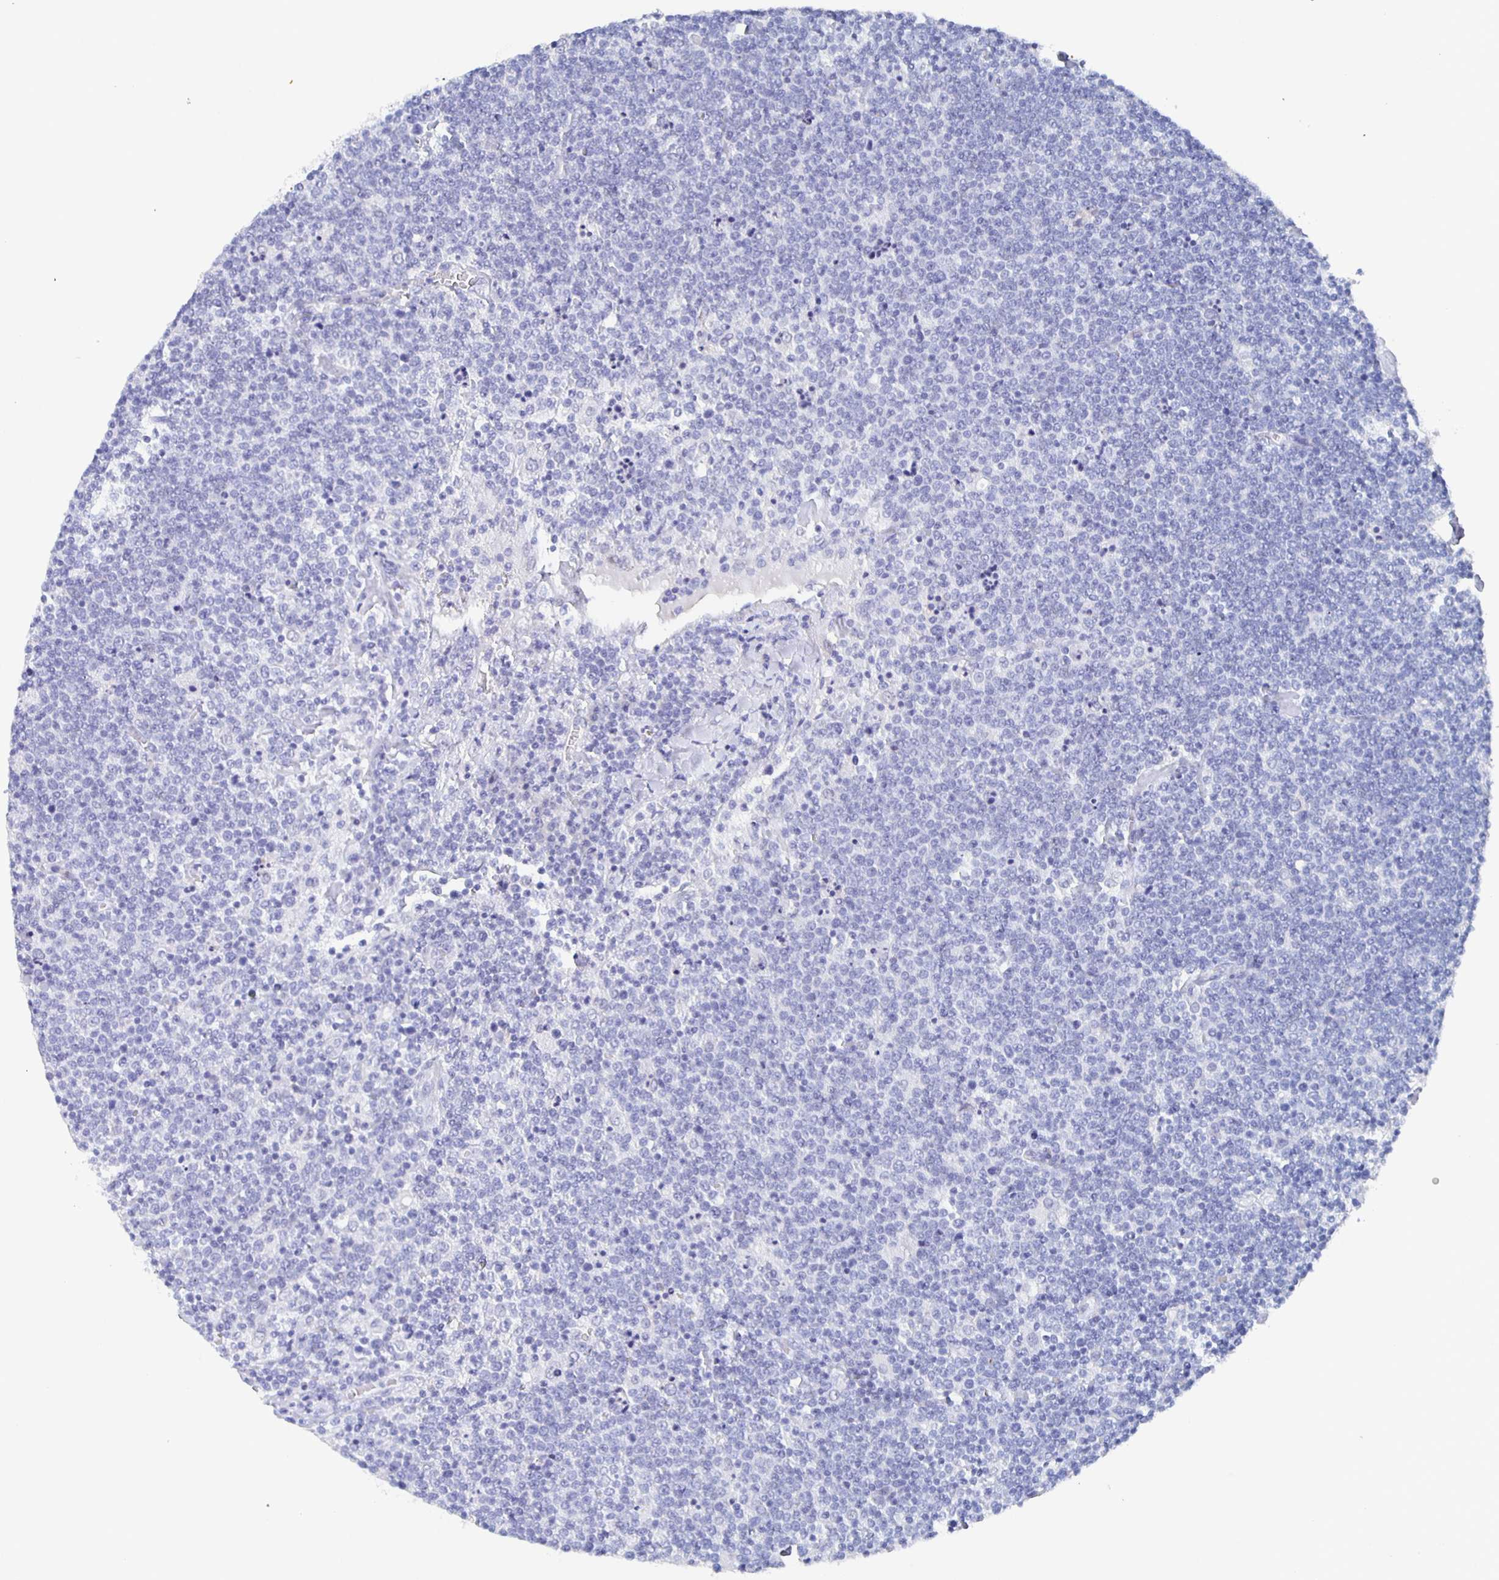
{"staining": {"intensity": "negative", "quantity": "none", "location": "none"}, "tissue": "lymphoma", "cell_type": "Tumor cells", "image_type": "cancer", "snomed": [{"axis": "morphology", "description": "Malignant lymphoma, non-Hodgkin's type, High grade"}, {"axis": "topography", "description": "Lymph node"}], "caption": "Tumor cells show no significant protein staining in lymphoma. The staining is performed using DAB brown chromogen with nuclei counter-stained in using hematoxylin.", "gene": "CCDC17", "patient": {"sex": "male", "age": 61}}